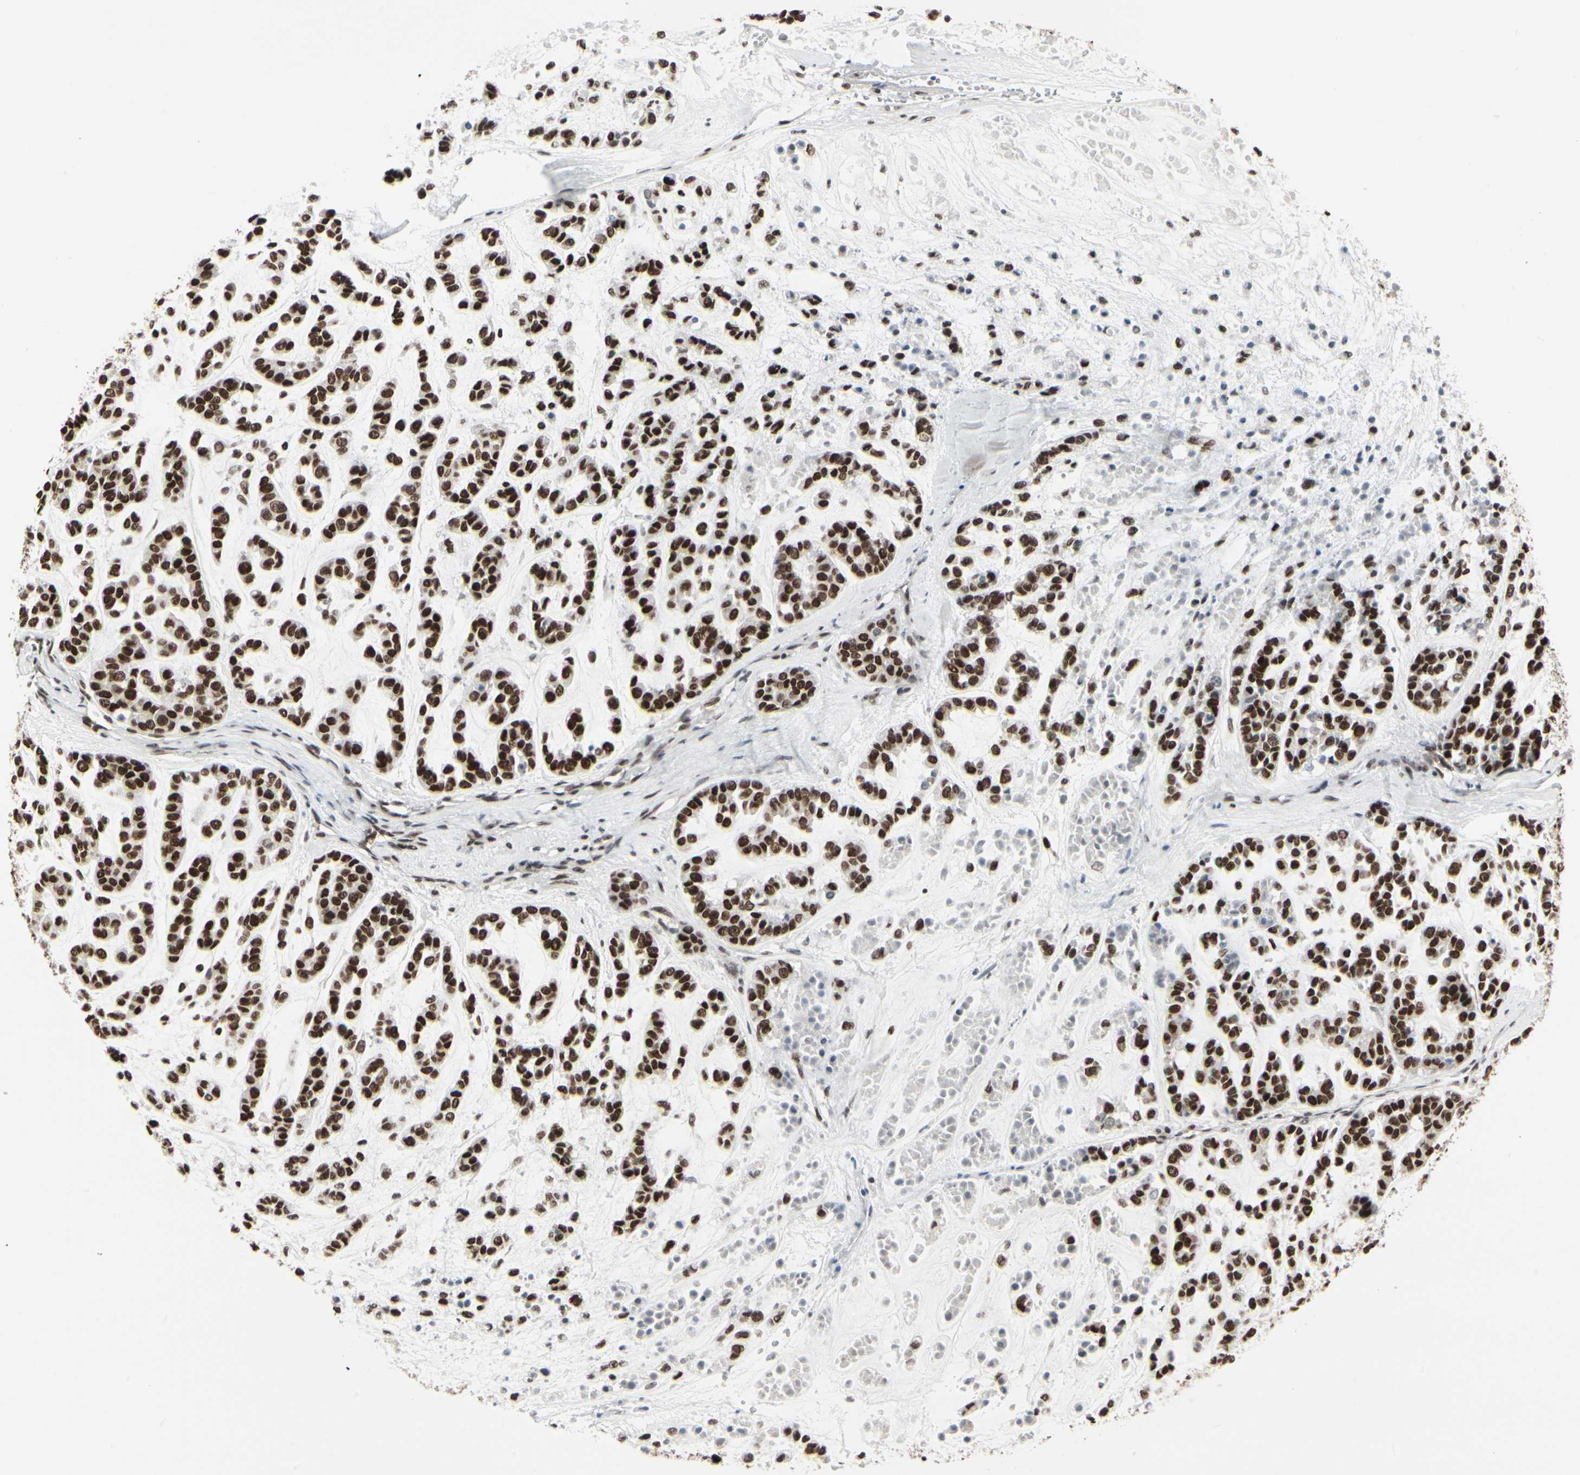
{"staining": {"intensity": "strong", "quantity": ">75%", "location": "nuclear"}, "tissue": "head and neck cancer", "cell_type": "Tumor cells", "image_type": "cancer", "snomed": [{"axis": "morphology", "description": "Adenocarcinoma, NOS"}, {"axis": "morphology", "description": "Adenoma, NOS"}, {"axis": "topography", "description": "Head-Neck"}], "caption": "Protein staining displays strong nuclear staining in about >75% of tumor cells in head and neck adenoma.", "gene": "HMG20A", "patient": {"sex": "female", "age": 55}}